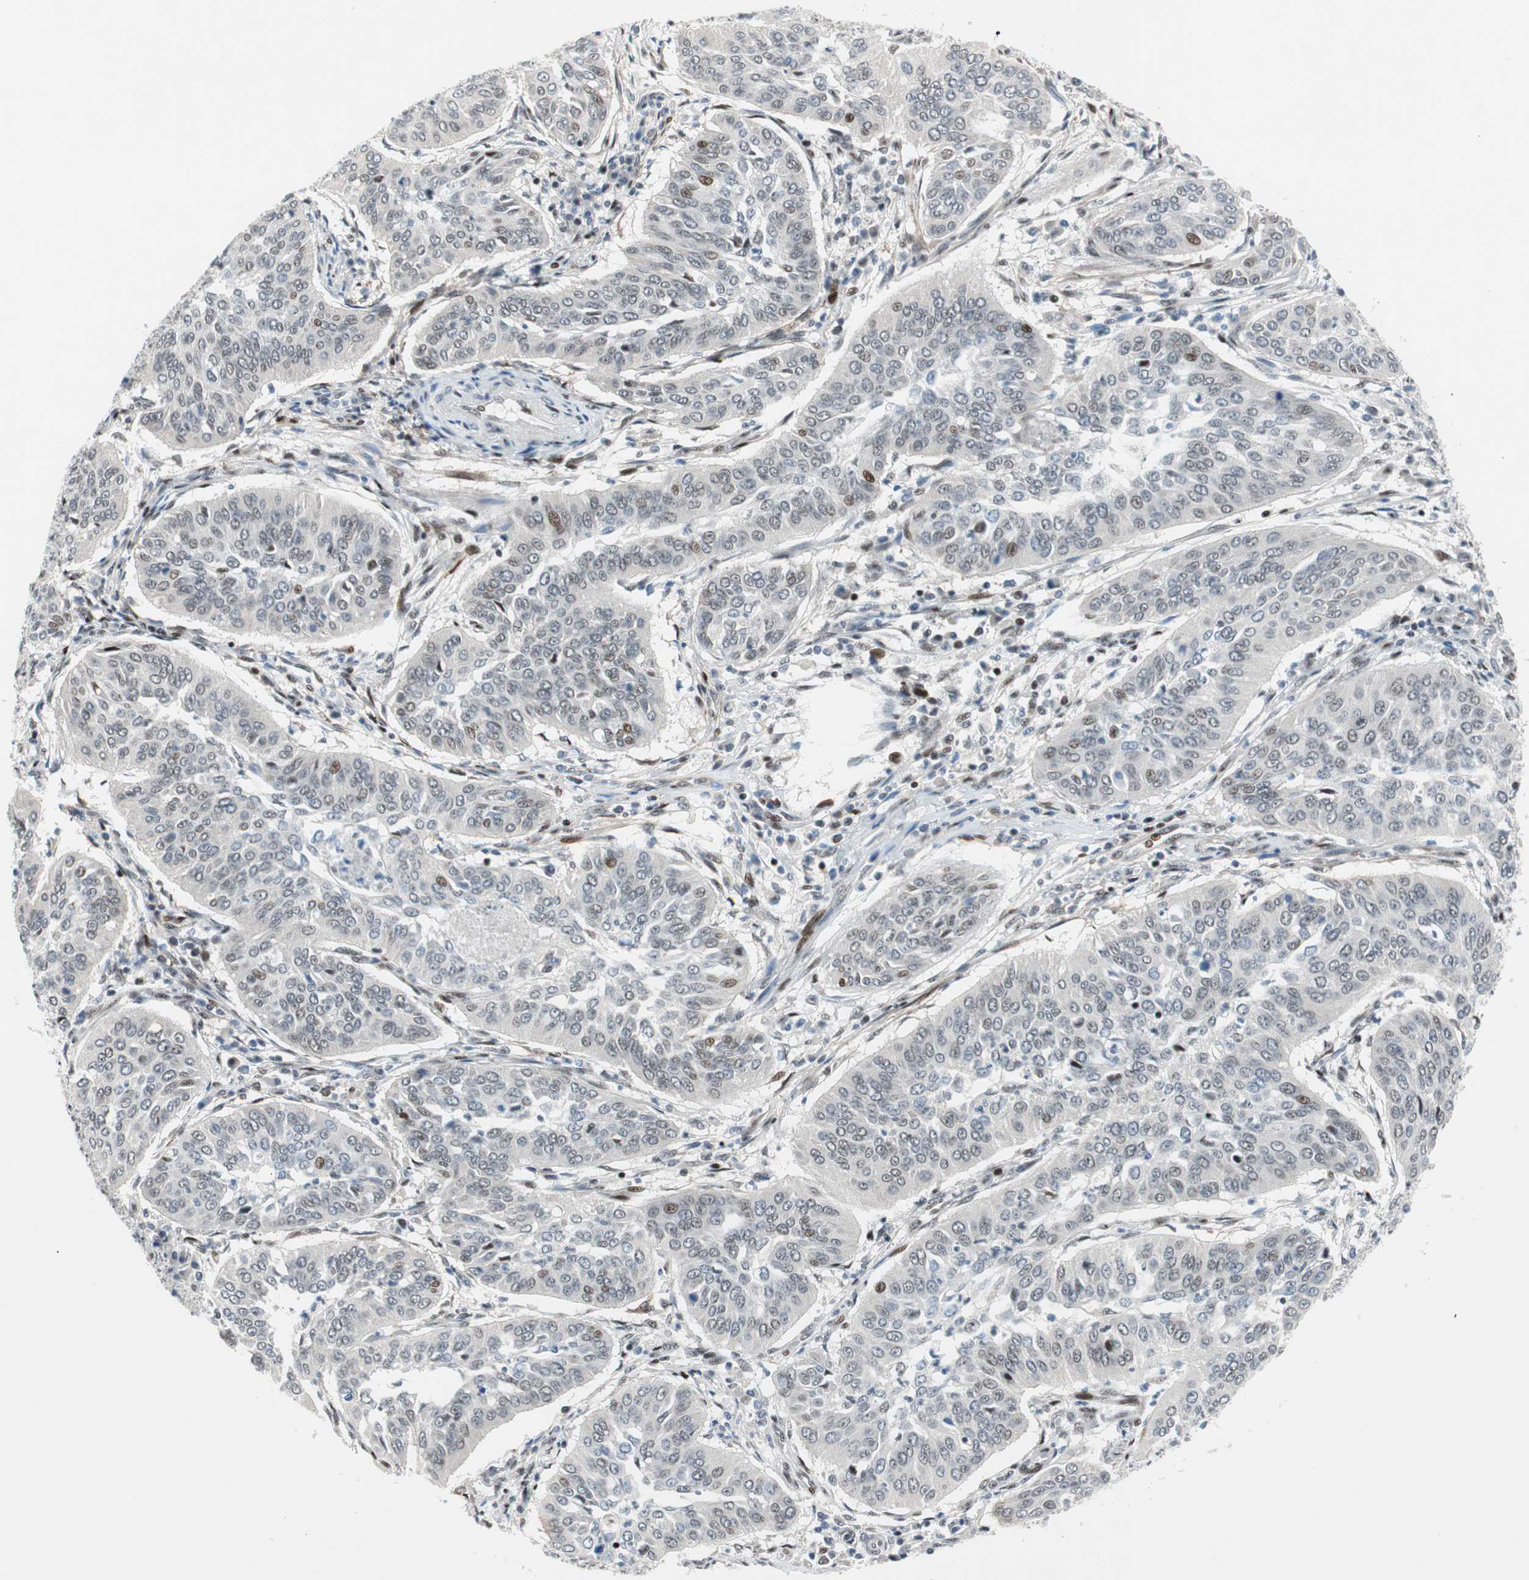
{"staining": {"intensity": "moderate", "quantity": "<25%", "location": "nuclear"}, "tissue": "cervical cancer", "cell_type": "Tumor cells", "image_type": "cancer", "snomed": [{"axis": "morphology", "description": "Normal tissue, NOS"}, {"axis": "morphology", "description": "Squamous cell carcinoma, NOS"}, {"axis": "topography", "description": "Cervix"}], "caption": "Protein expression analysis of human cervical cancer (squamous cell carcinoma) reveals moderate nuclear staining in about <25% of tumor cells.", "gene": "FBXO44", "patient": {"sex": "female", "age": 39}}